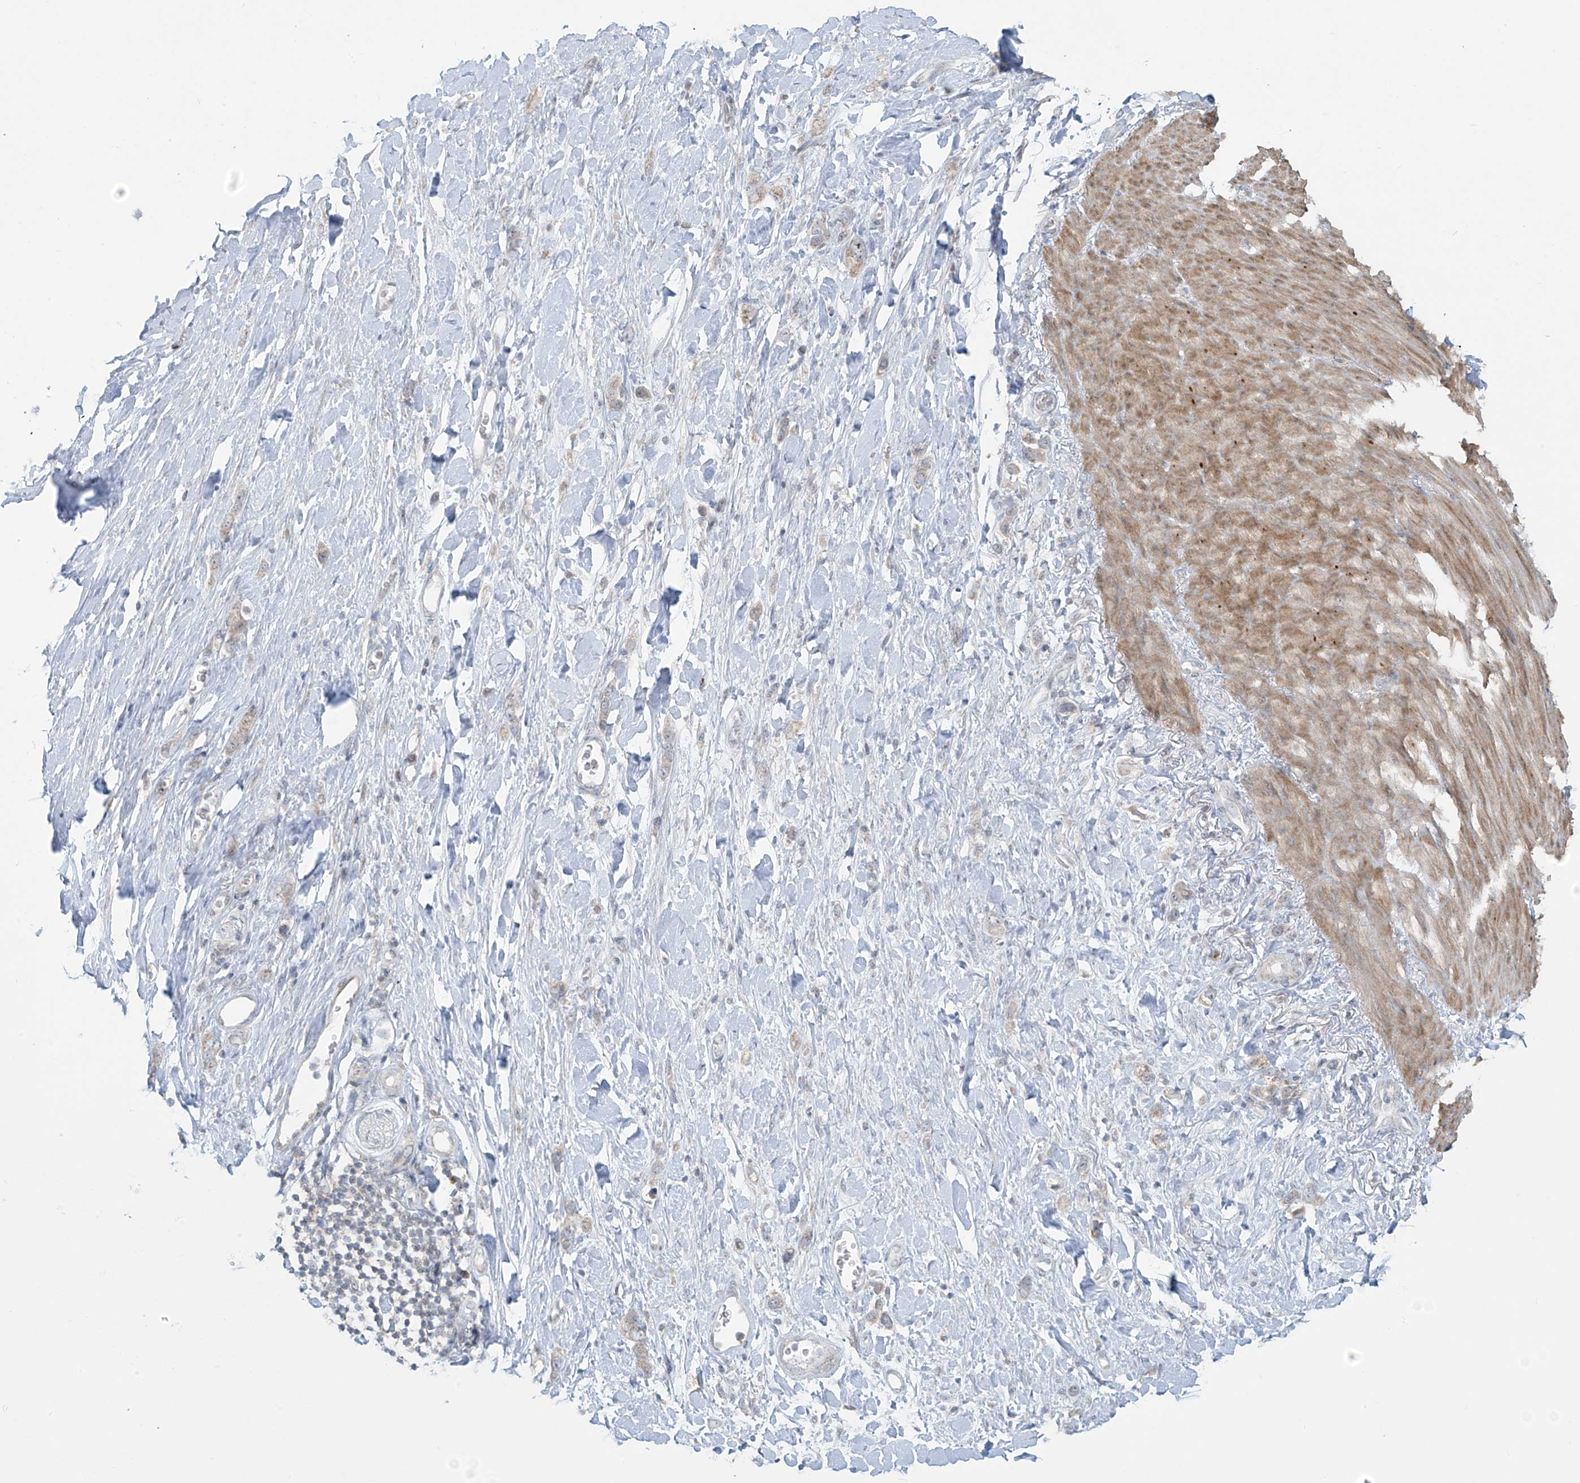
{"staining": {"intensity": "weak", "quantity": "<25%", "location": "cytoplasmic/membranous"}, "tissue": "stomach cancer", "cell_type": "Tumor cells", "image_type": "cancer", "snomed": [{"axis": "morphology", "description": "Adenocarcinoma, NOS"}, {"axis": "topography", "description": "Stomach"}], "caption": "Immunohistochemical staining of human adenocarcinoma (stomach) exhibits no significant staining in tumor cells. Nuclei are stained in blue.", "gene": "HDDC2", "patient": {"sex": "female", "age": 65}}